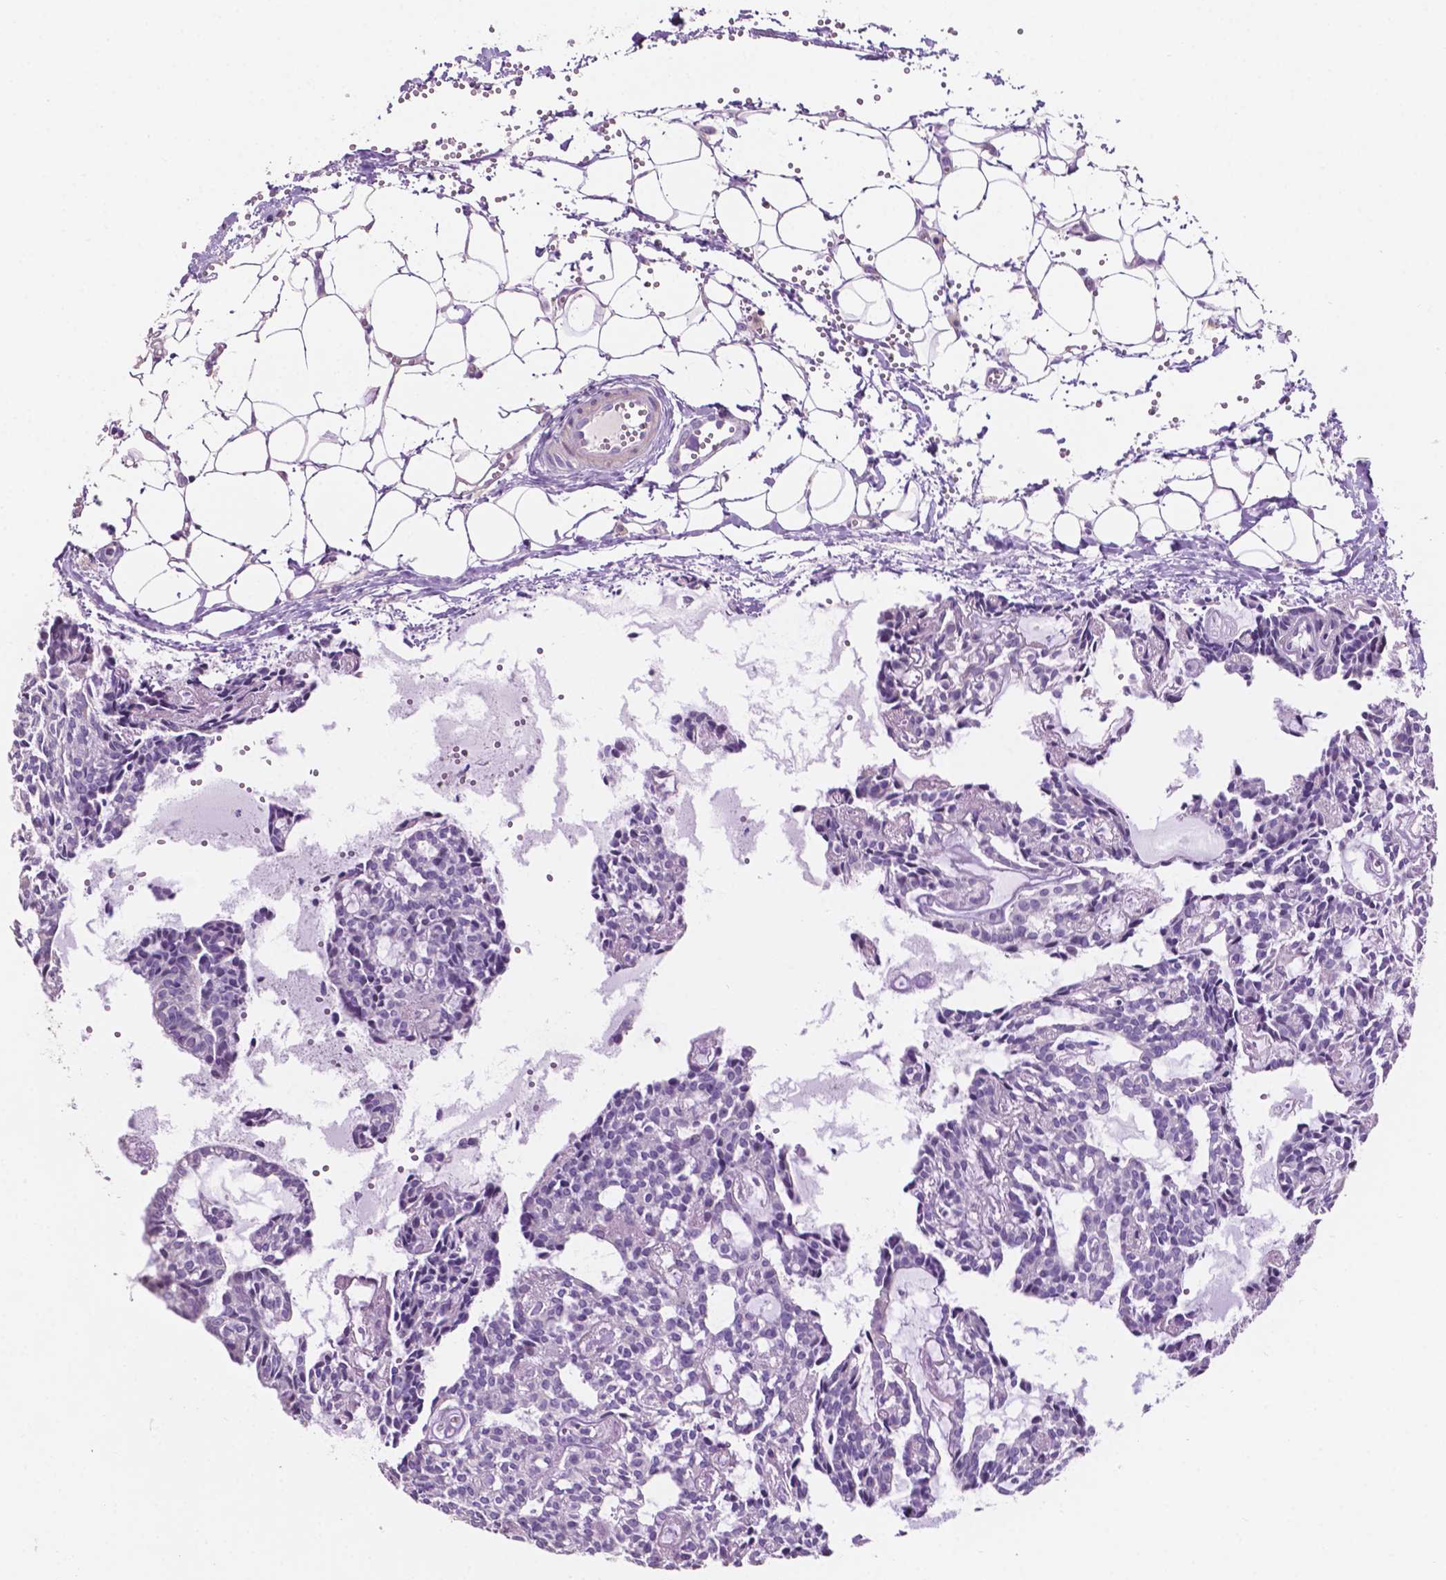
{"staining": {"intensity": "negative", "quantity": "none", "location": "none"}, "tissue": "head and neck cancer", "cell_type": "Tumor cells", "image_type": "cancer", "snomed": [{"axis": "morphology", "description": "Adenocarcinoma, NOS"}, {"axis": "topography", "description": "Head-Neck"}], "caption": "This is a image of immunohistochemistry (IHC) staining of head and neck cancer, which shows no expression in tumor cells.", "gene": "CLDN17", "patient": {"sex": "female", "age": 62}}